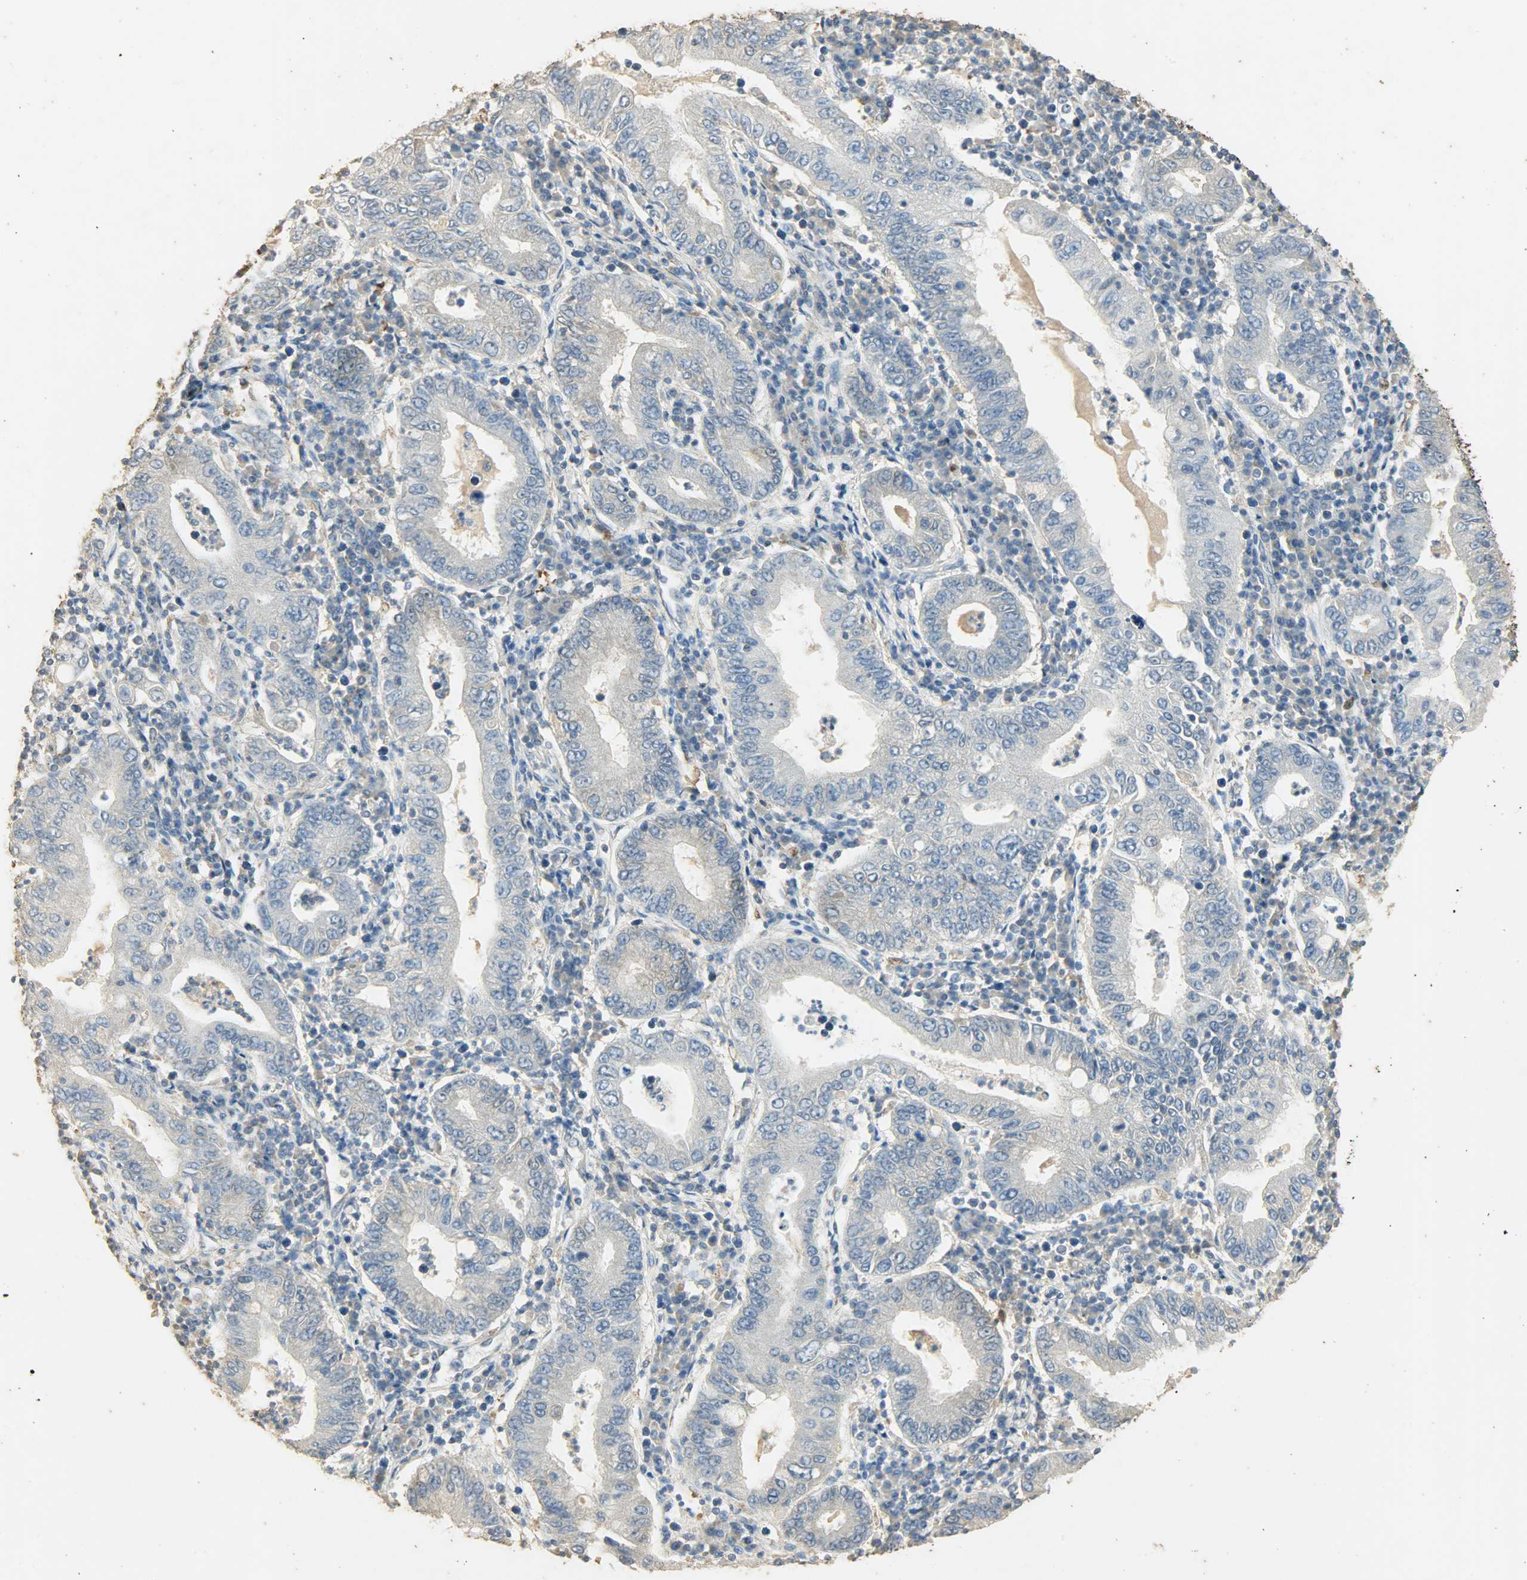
{"staining": {"intensity": "negative", "quantity": "none", "location": "none"}, "tissue": "stomach cancer", "cell_type": "Tumor cells", "image_type": "cancer", "snomed": [{"axis": "morphology", "description": "Normal tissue, NOS"}, {"axis": "morphology", "description": "Adenocarcinoma, NOS"}, {"axis": "topography", "description": "Esophagus"}, {"axis": "topography", "description": "Stomach, upper"}, {"axis": "topography", "description": "Peripheral nerve tissue"}], "caption": "A high-resolution image shows immunohistochemistry (IHC) staining of stomach cancer, which reveals no significant expression in tumor cells.", "gene": "ASB9", "patient": {"sex": "male", "age": 62}}